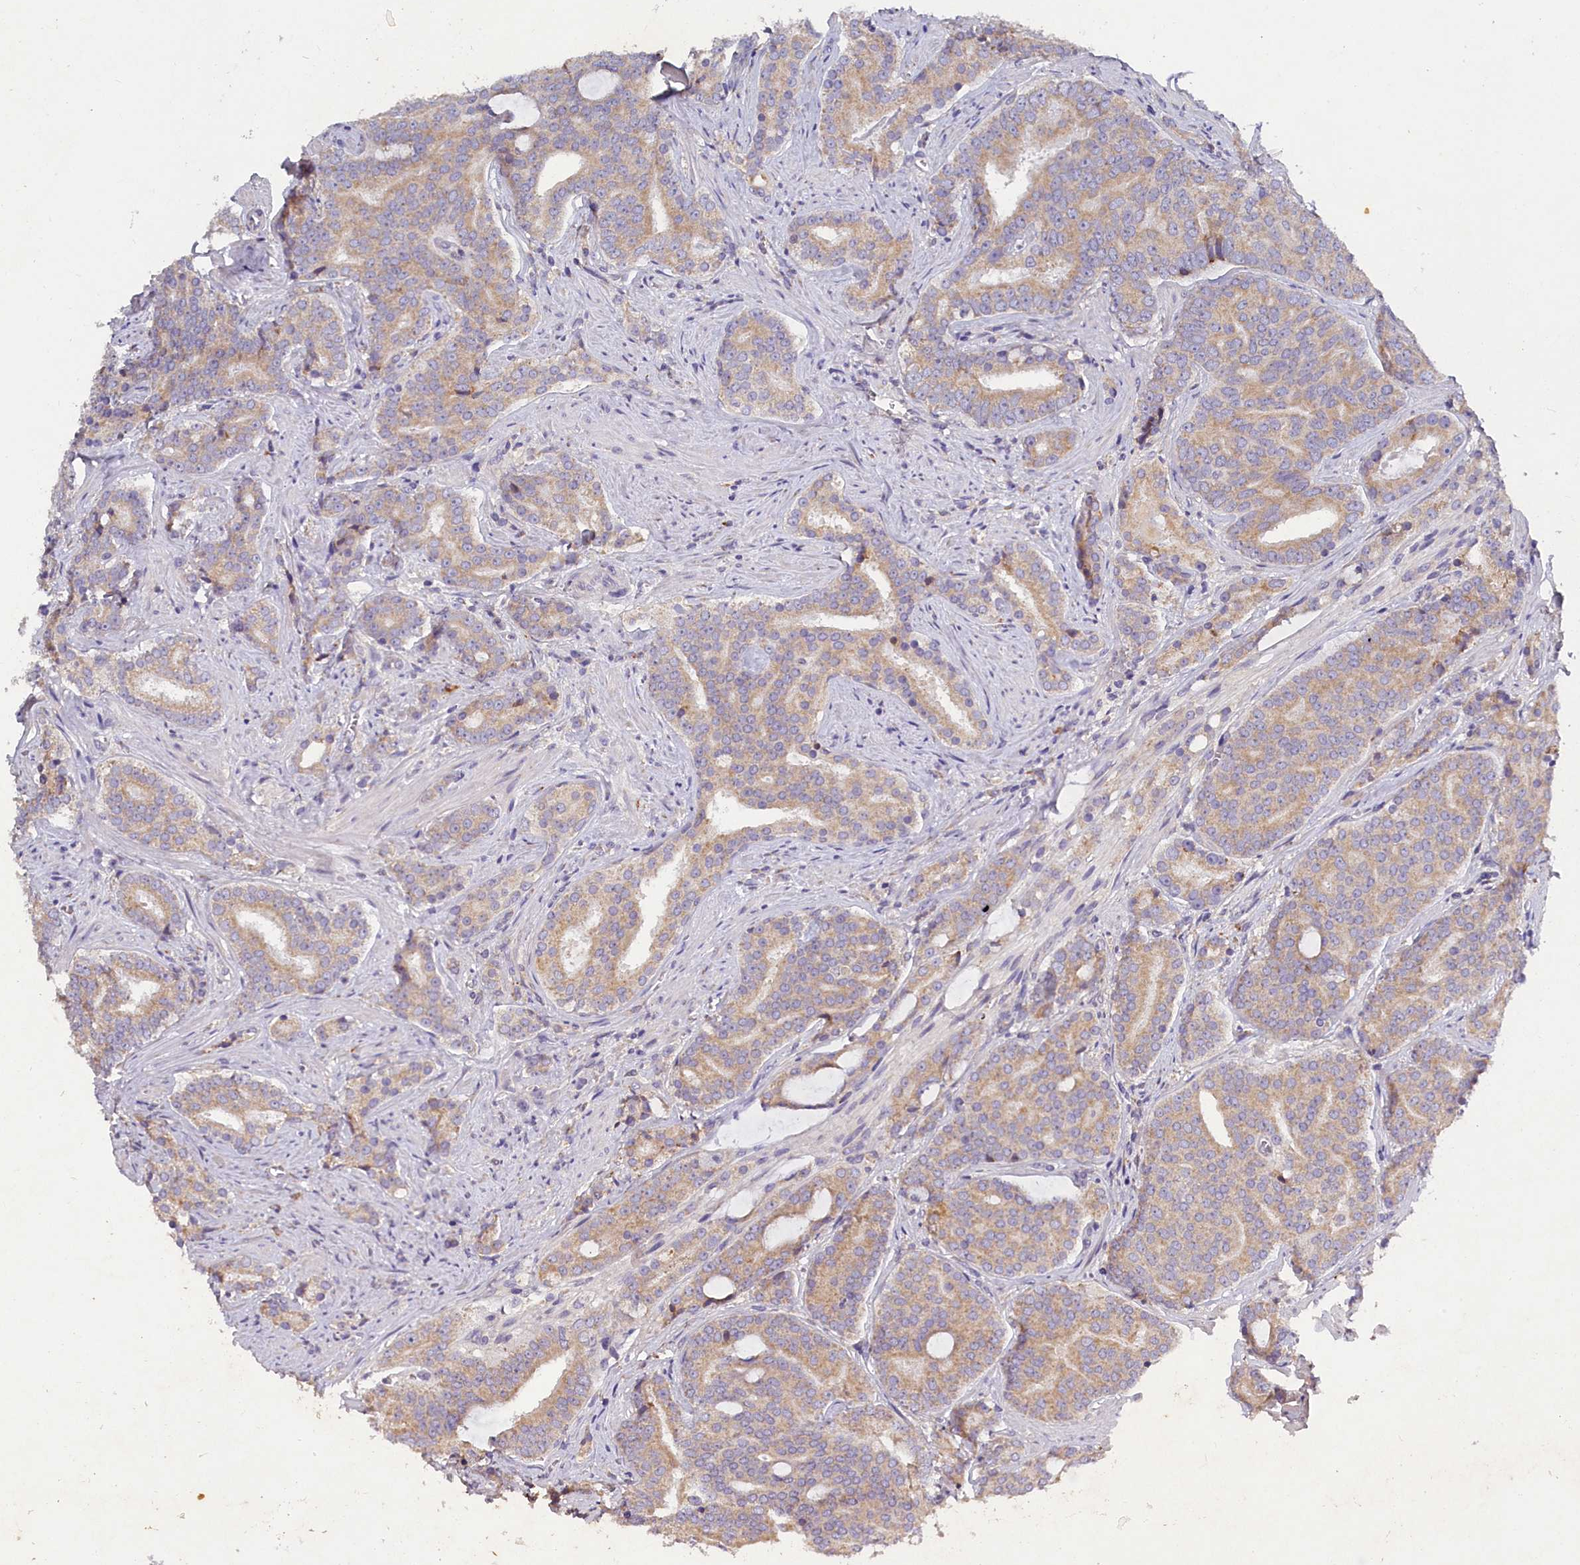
{"staining": {"intensity": "weak", "quantity": "25%-75%", "location": "cytoplasmic/membranous"}, "tissue": "prostate cancer", "cell_type": "Tumor cells", "image_type": "cancer", "snomed": [{"axis": "morphology", "description": "Adenocarcinoma, High grade"}, {"axis": "topography", "description": "Prostate"}], "caption": "Immunohistochemical staining of human prostate cancer displays low levels of weak cytoplasmic/membranous positivity in approximately 25%-75% of tumor cells. (brown staining indicates protein expression, while blue staining denotes nuclei).", "gene": "ST7L", "patient": {"sex": "male", "age": 55}}